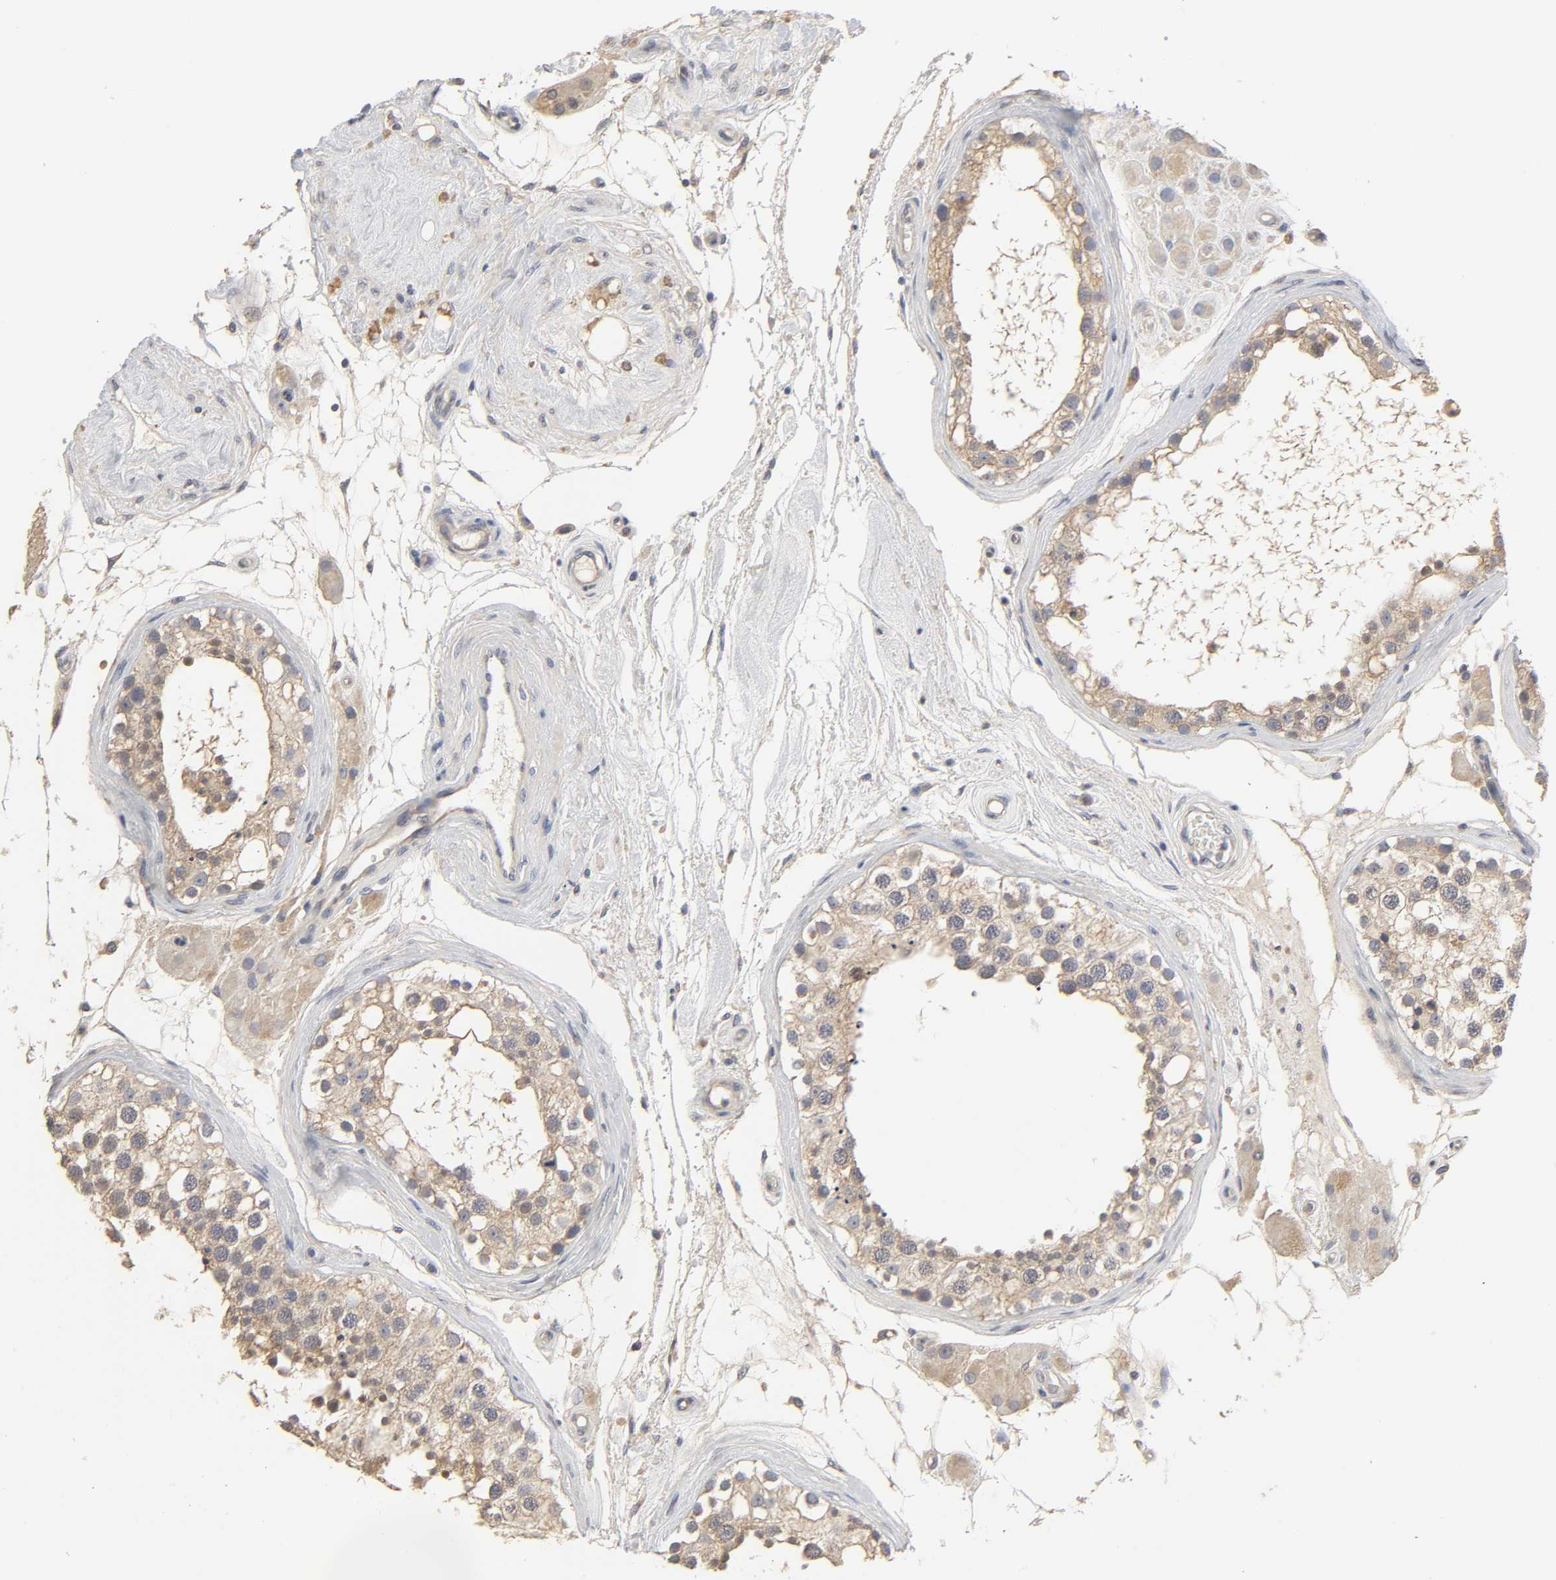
{"staining": {"intensity": "moderate", "quantity": "25%-75%", "location": "cytoplasmic/membranous"}, "tissue": "testis", "cell_type": "Cells in seminiferous ducts", "image_type": "normal", "snomed": [{"axis": "morphology", "description": "Normal tissue, NOS"}, {"axis": "topography", "description": "Testis"}], "caption": "Immunohistochemistry histopathology image of unremarkable testis: human testis stained using immunohistochemistry (IHC) exhibits medium levels of moderate protein expression localized specifically in the cytoplasmic/membranous of cells in seminiferous ducts, appearing as a cytoplasmic/membranous brown color.", "gene": "SLC10A2", "patient": {"sex": "male", "age": 68}}